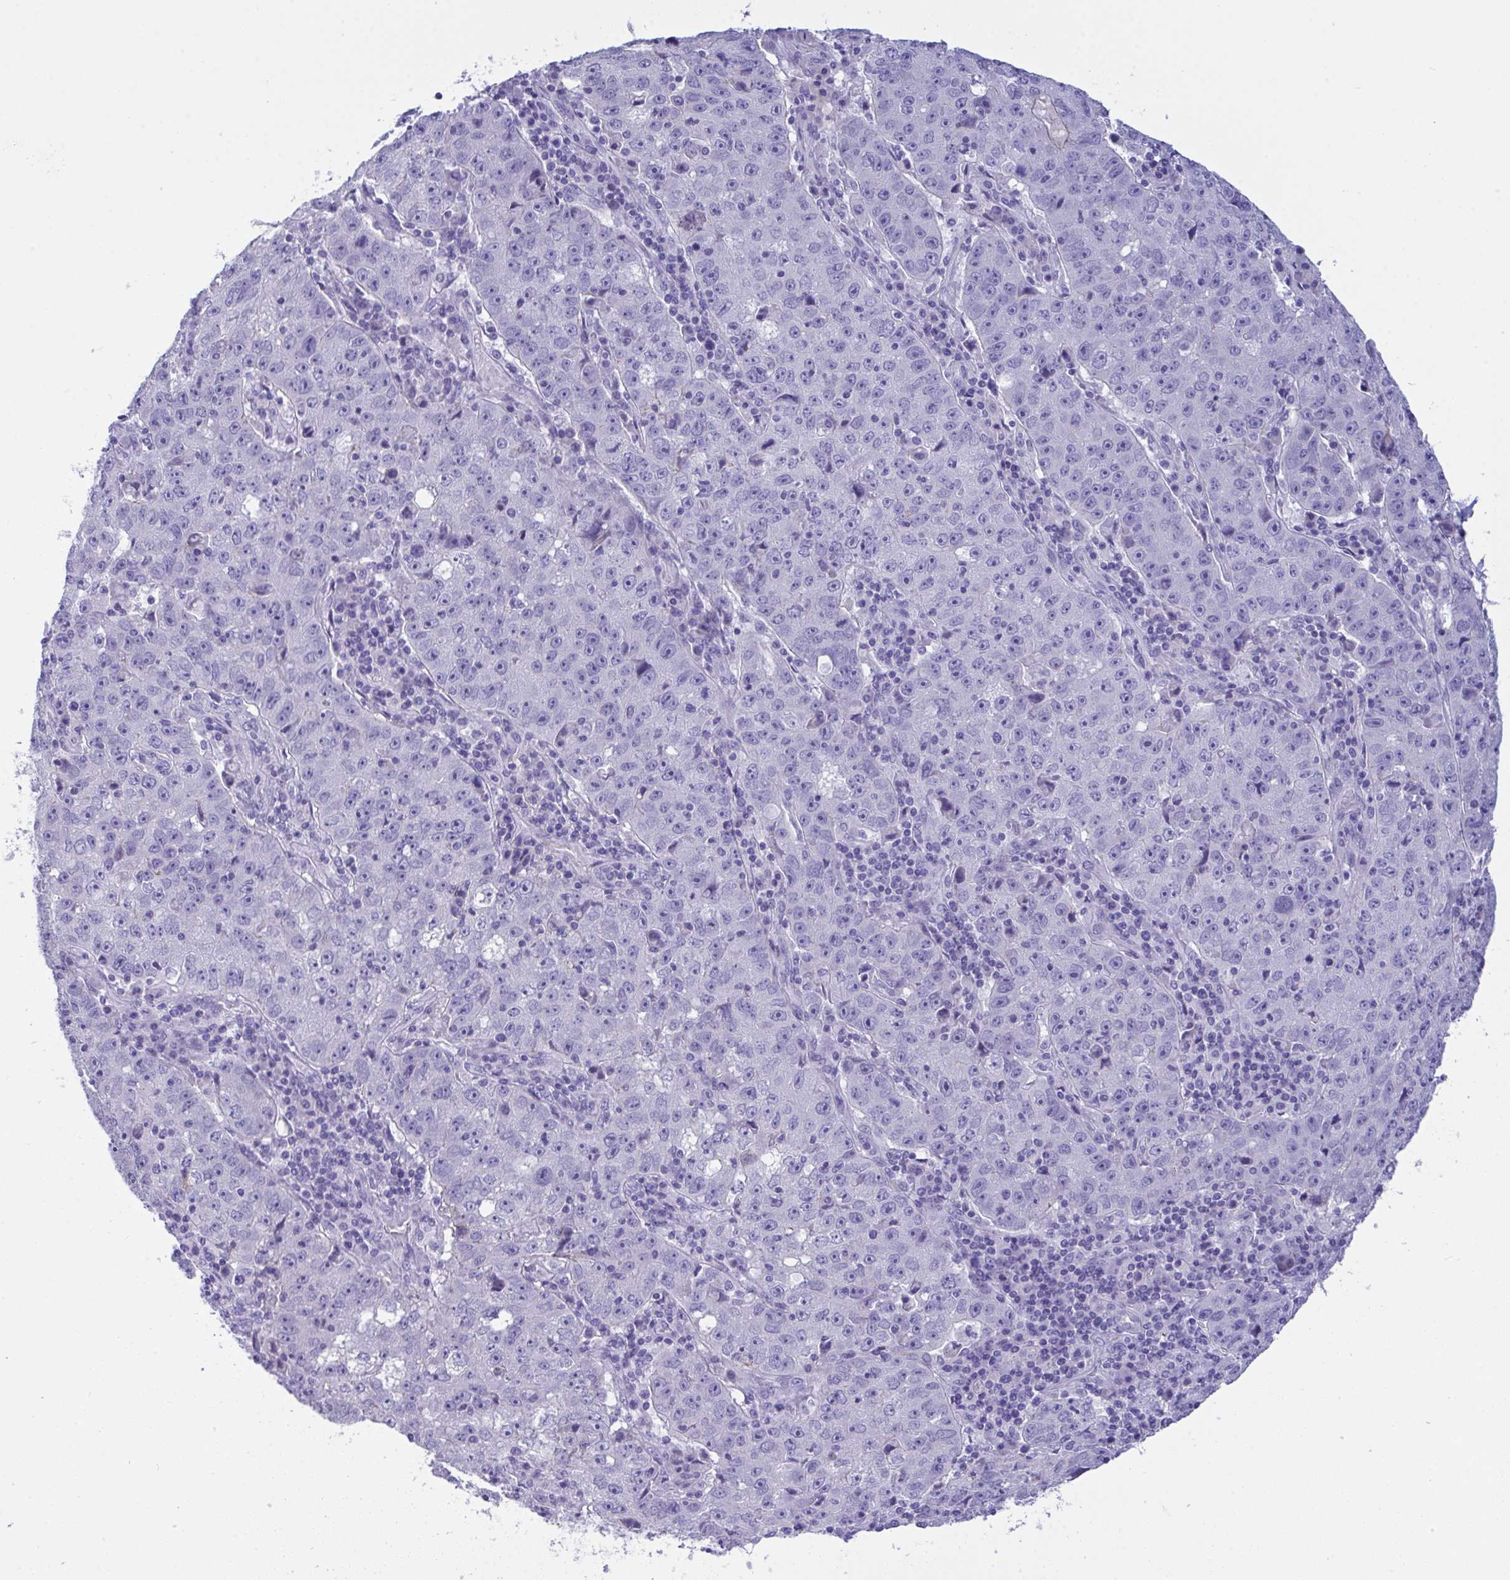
{"staining": {"intensity": "negative", "quantity": "none", "location": "none"}, "tissue": "lung cancer", "cell_type": "Tumor cells", "image_type": "cancer", "snomed": [{"axis": "morphology", "description": "Normal morphology"}, {"axis": "morphology", "description": "Adenocarcinoma, NOS"}, {"axis": "topography", "description": "Lymph node"}, {"axis": "topography", "description": "Lung"}], "caption": "Immunohistochemistry histopathology image of human lung cancer (adenocarcinoma) stained for a protein (brown), which demonstrates no staining in tumor cells.", "gene": "GLB1L2", "patient": {"sex": "female", "age": 57}}